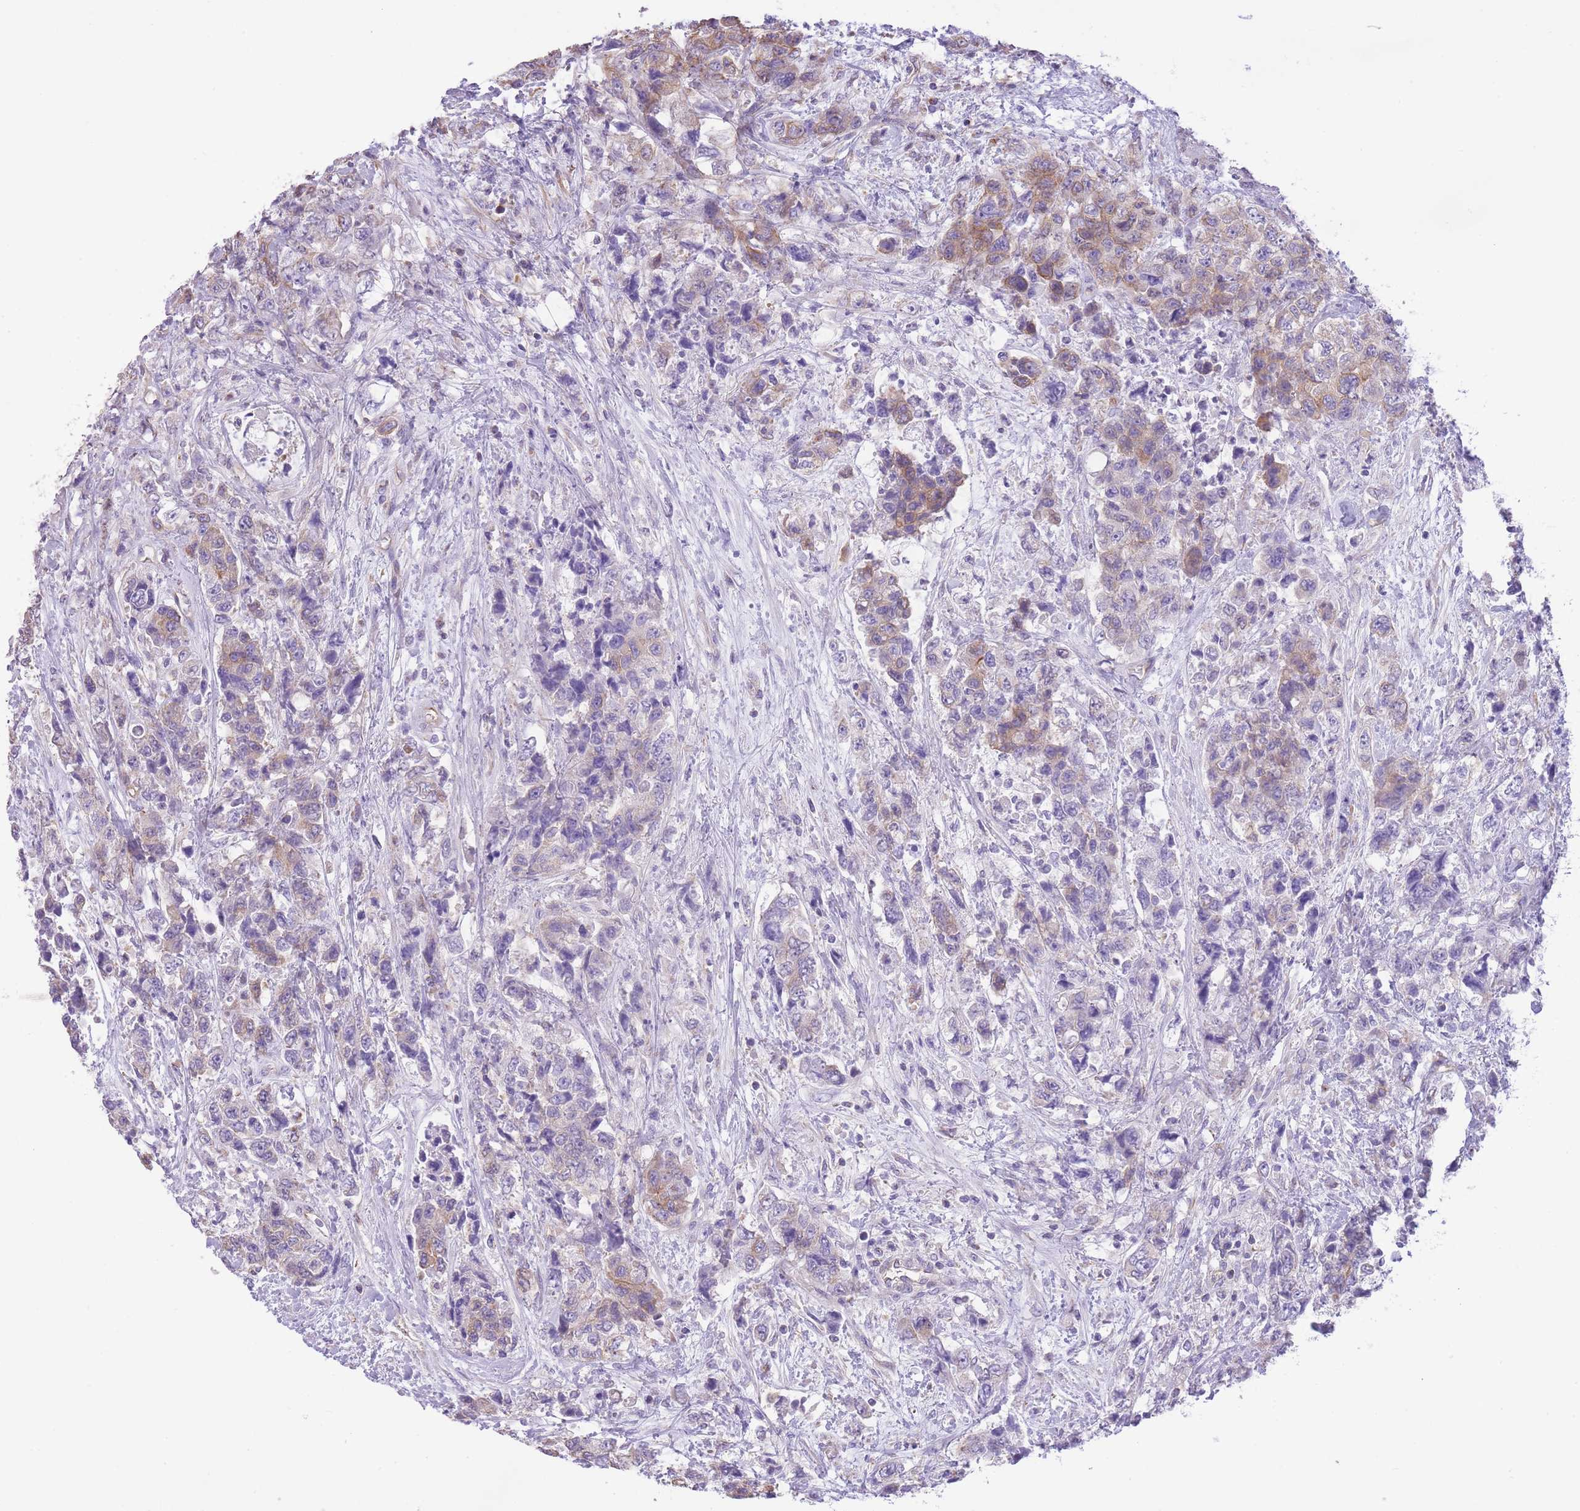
{"staining": {"intensity": "moderate", "quantity": "<25%", "location": "cytoplasmic/membranous"}, "tissue": "urothelial cancer", "cell_type": "Tumor cells", "image_type": "cancer", "snomed": [{"axis": "morphology", "description": "Urothelial carcinoma, High grade"}, {"axis": "topography", "description": "Urinary bladder"}], "caption": "Immunohistochemical staining of human urothelial carcinoma (high-grade) reveals moderate cytoplasmic/membranous protein staining in approximately <25% of tumor cells.", "gene": "RHOU", "patient": {"sex": "female", "age": 78}}